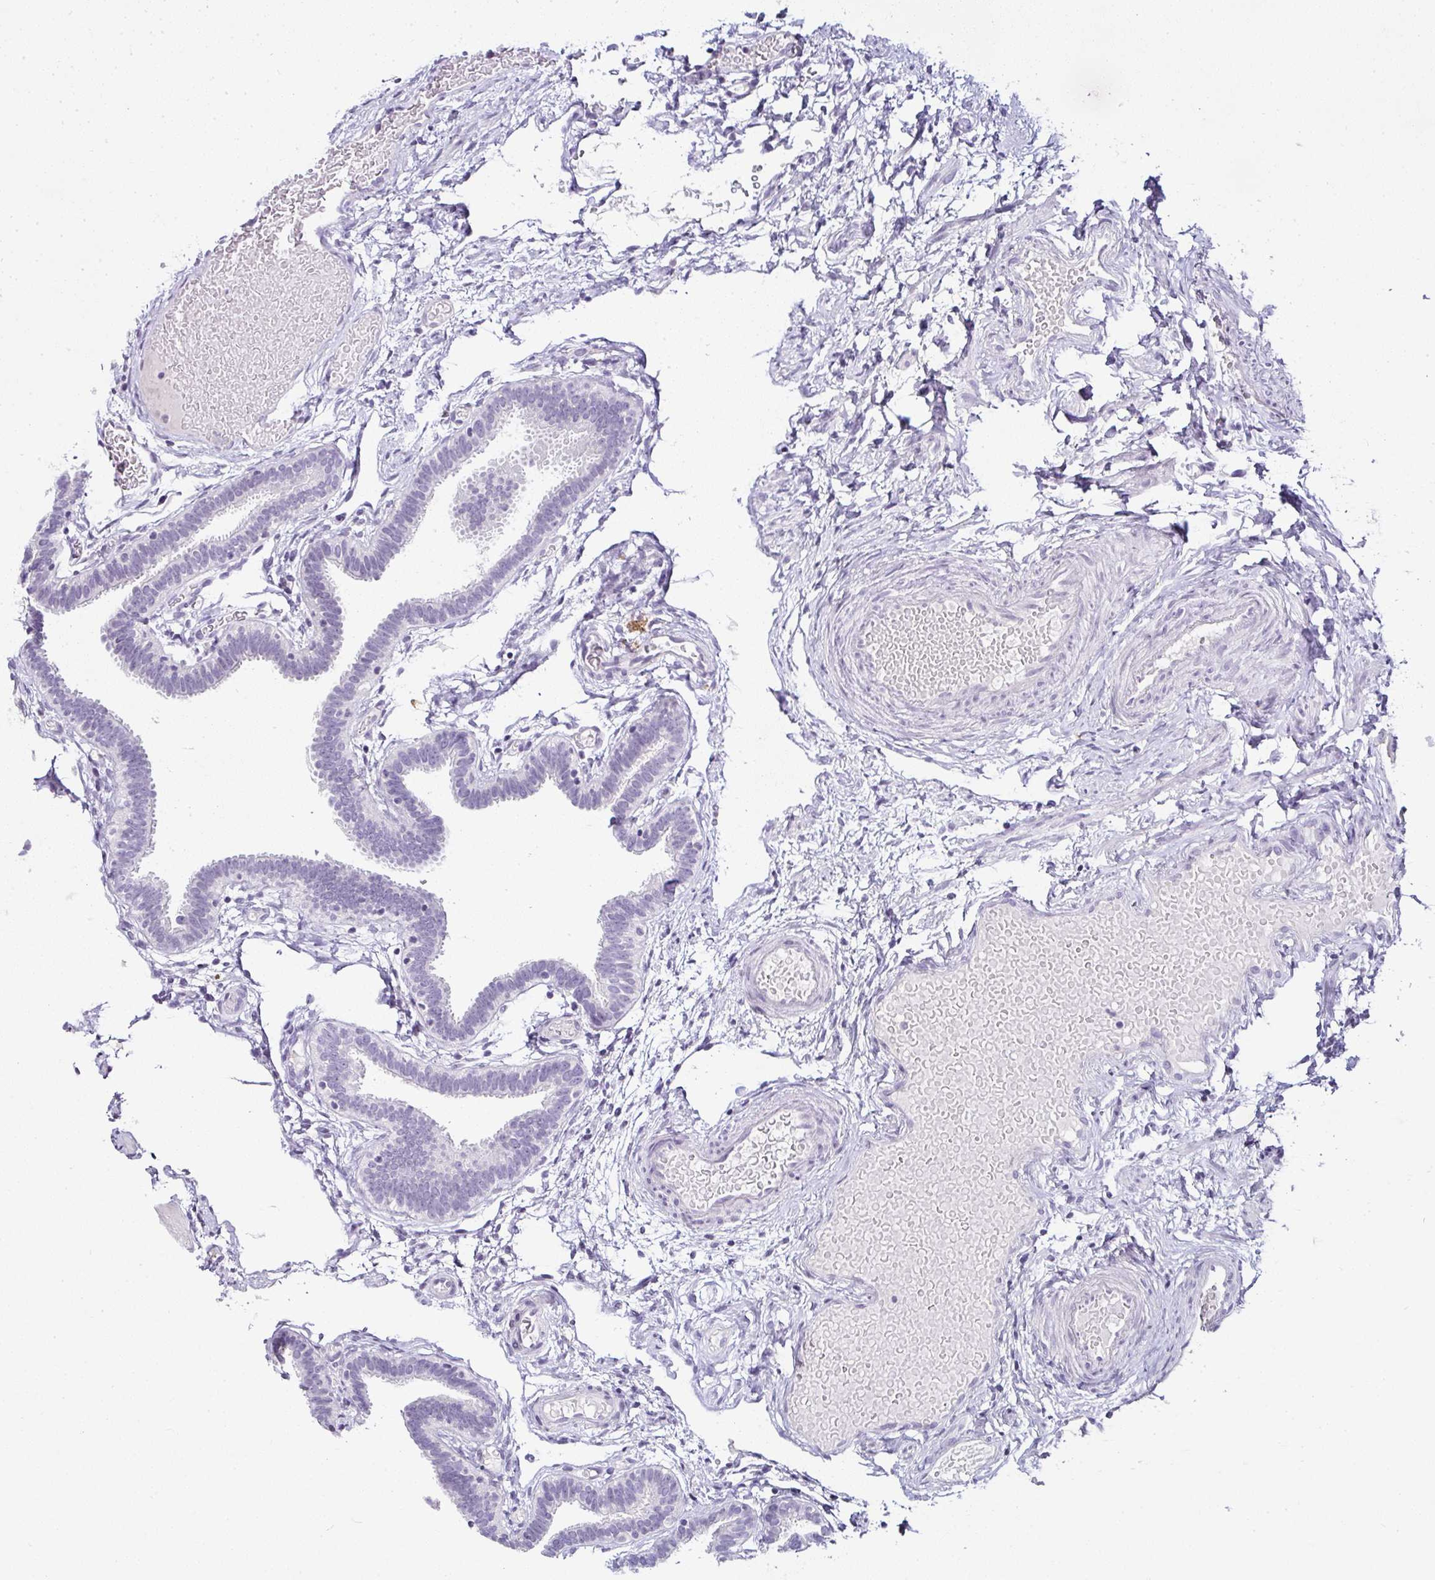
{"staining": {"intensity": "negative", "quantity": "none", "location": "none"}, "tissue": "fallopian tube", "cell_type": "Glandular cells", "image_type": "normal", "snomed": [{"axis": "morphology", "description": "Normal tissue, NOS"}, {"axis": "topography", "description": "Fallopian tube"}], "caption": "Immunohistochemistry (IHC) of normal human fallopian tube displays no staining in glandular cells. (Immunohistochemistry, brightfield microscopy, high magnification).", "gene": "SERPINB3", "patient": {"sex": "female", "age": 37}}